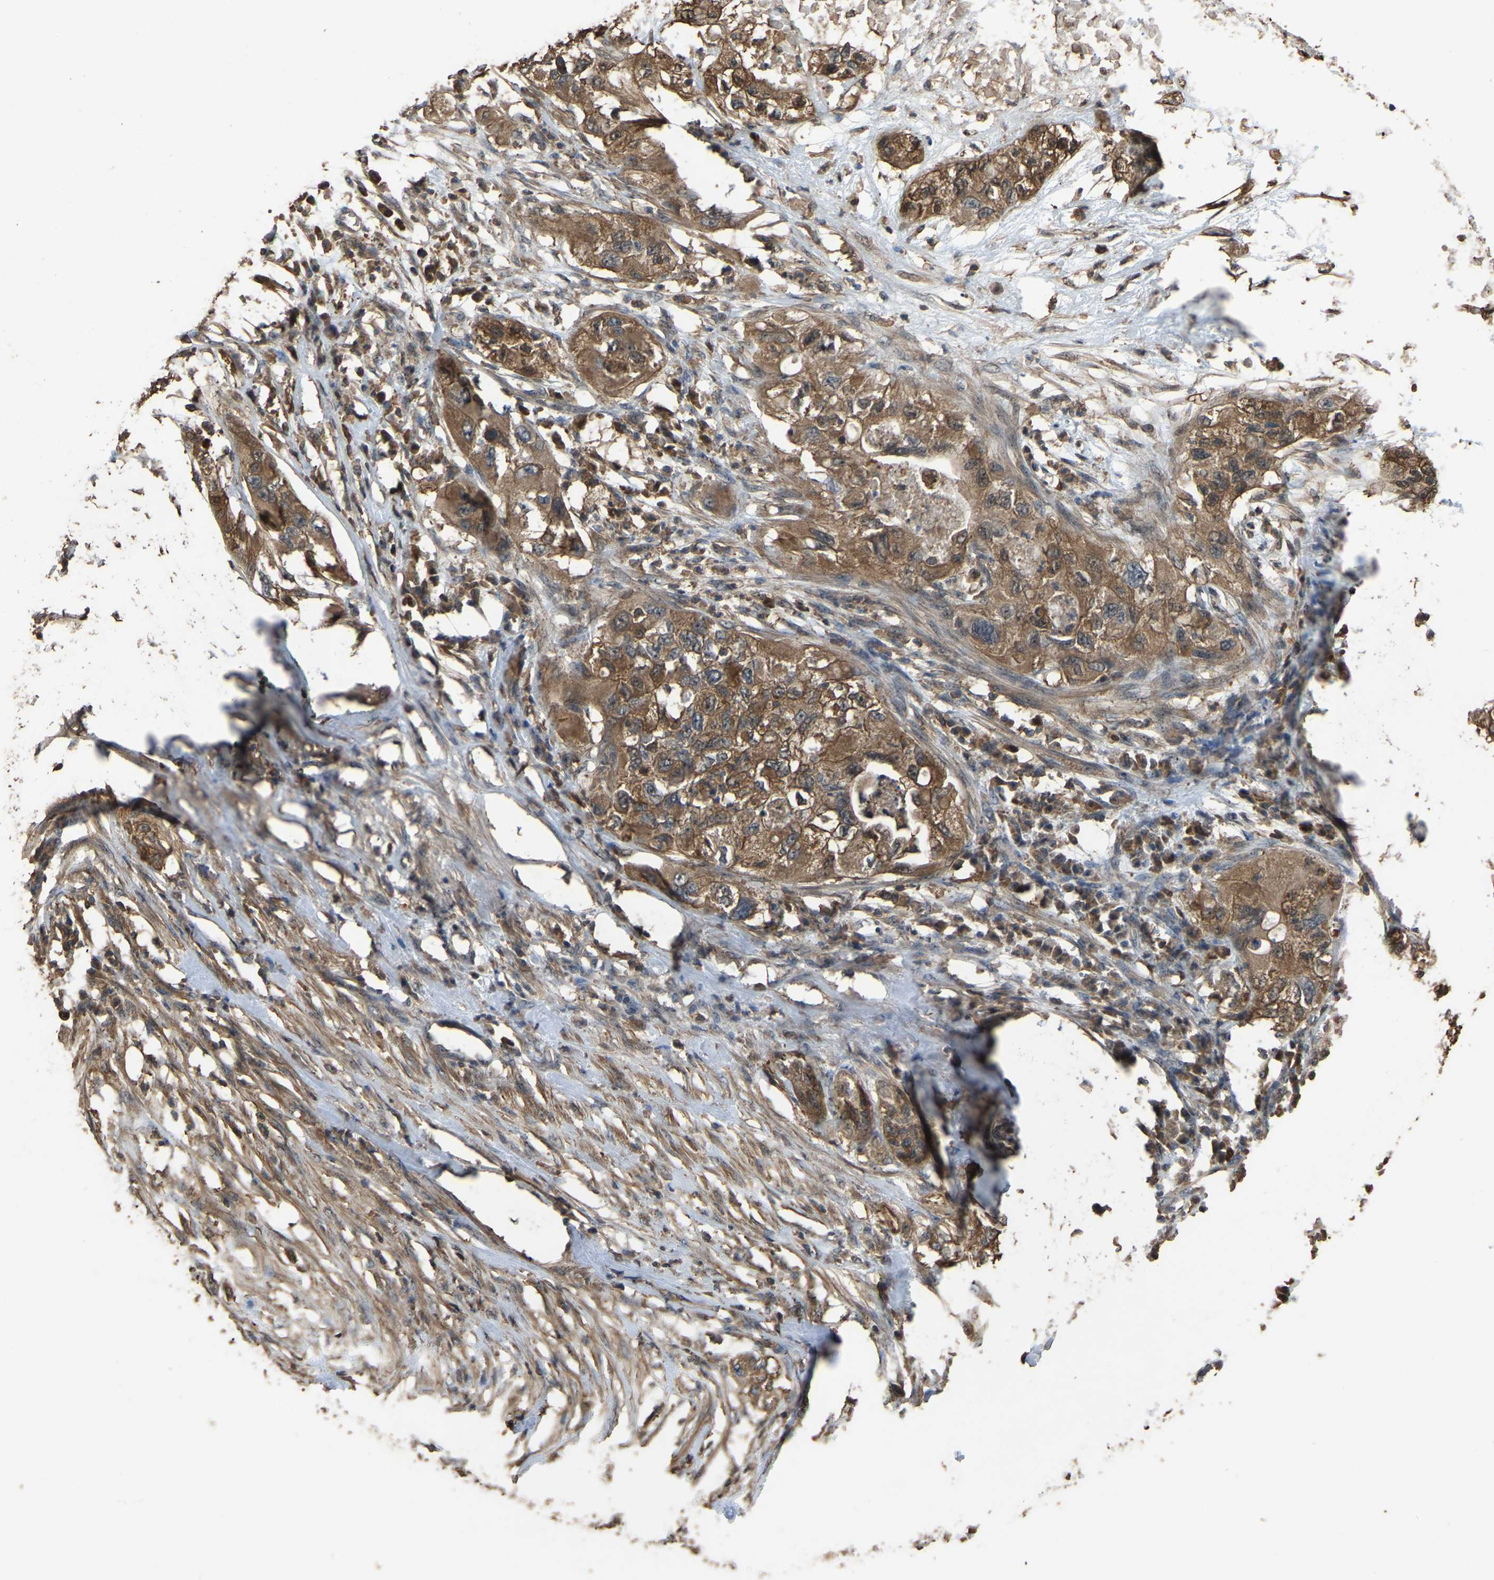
{"staining": {"intensity": "moderate", "quantity": ">75%", "location": "cytoplasmic/membranous"}, "tissue": "pancreatic cancer", "cell_type": "Tumor cells", "image_type": "cancer", "snomed": [{"axis": "morphology", "description": "Adenocarcinoma, NOS"}, {"axis": "topography", "description": "Pancreas"}], "caption": "Immunohistochemical staining of pancreatic adenocarcinoma exhibits medium levels of moderate cytoplasmic/membranous expression in approximately >75% of tumor cells.", "gene": "FHIT", "patient": {"sex": "female", "age": 78}}